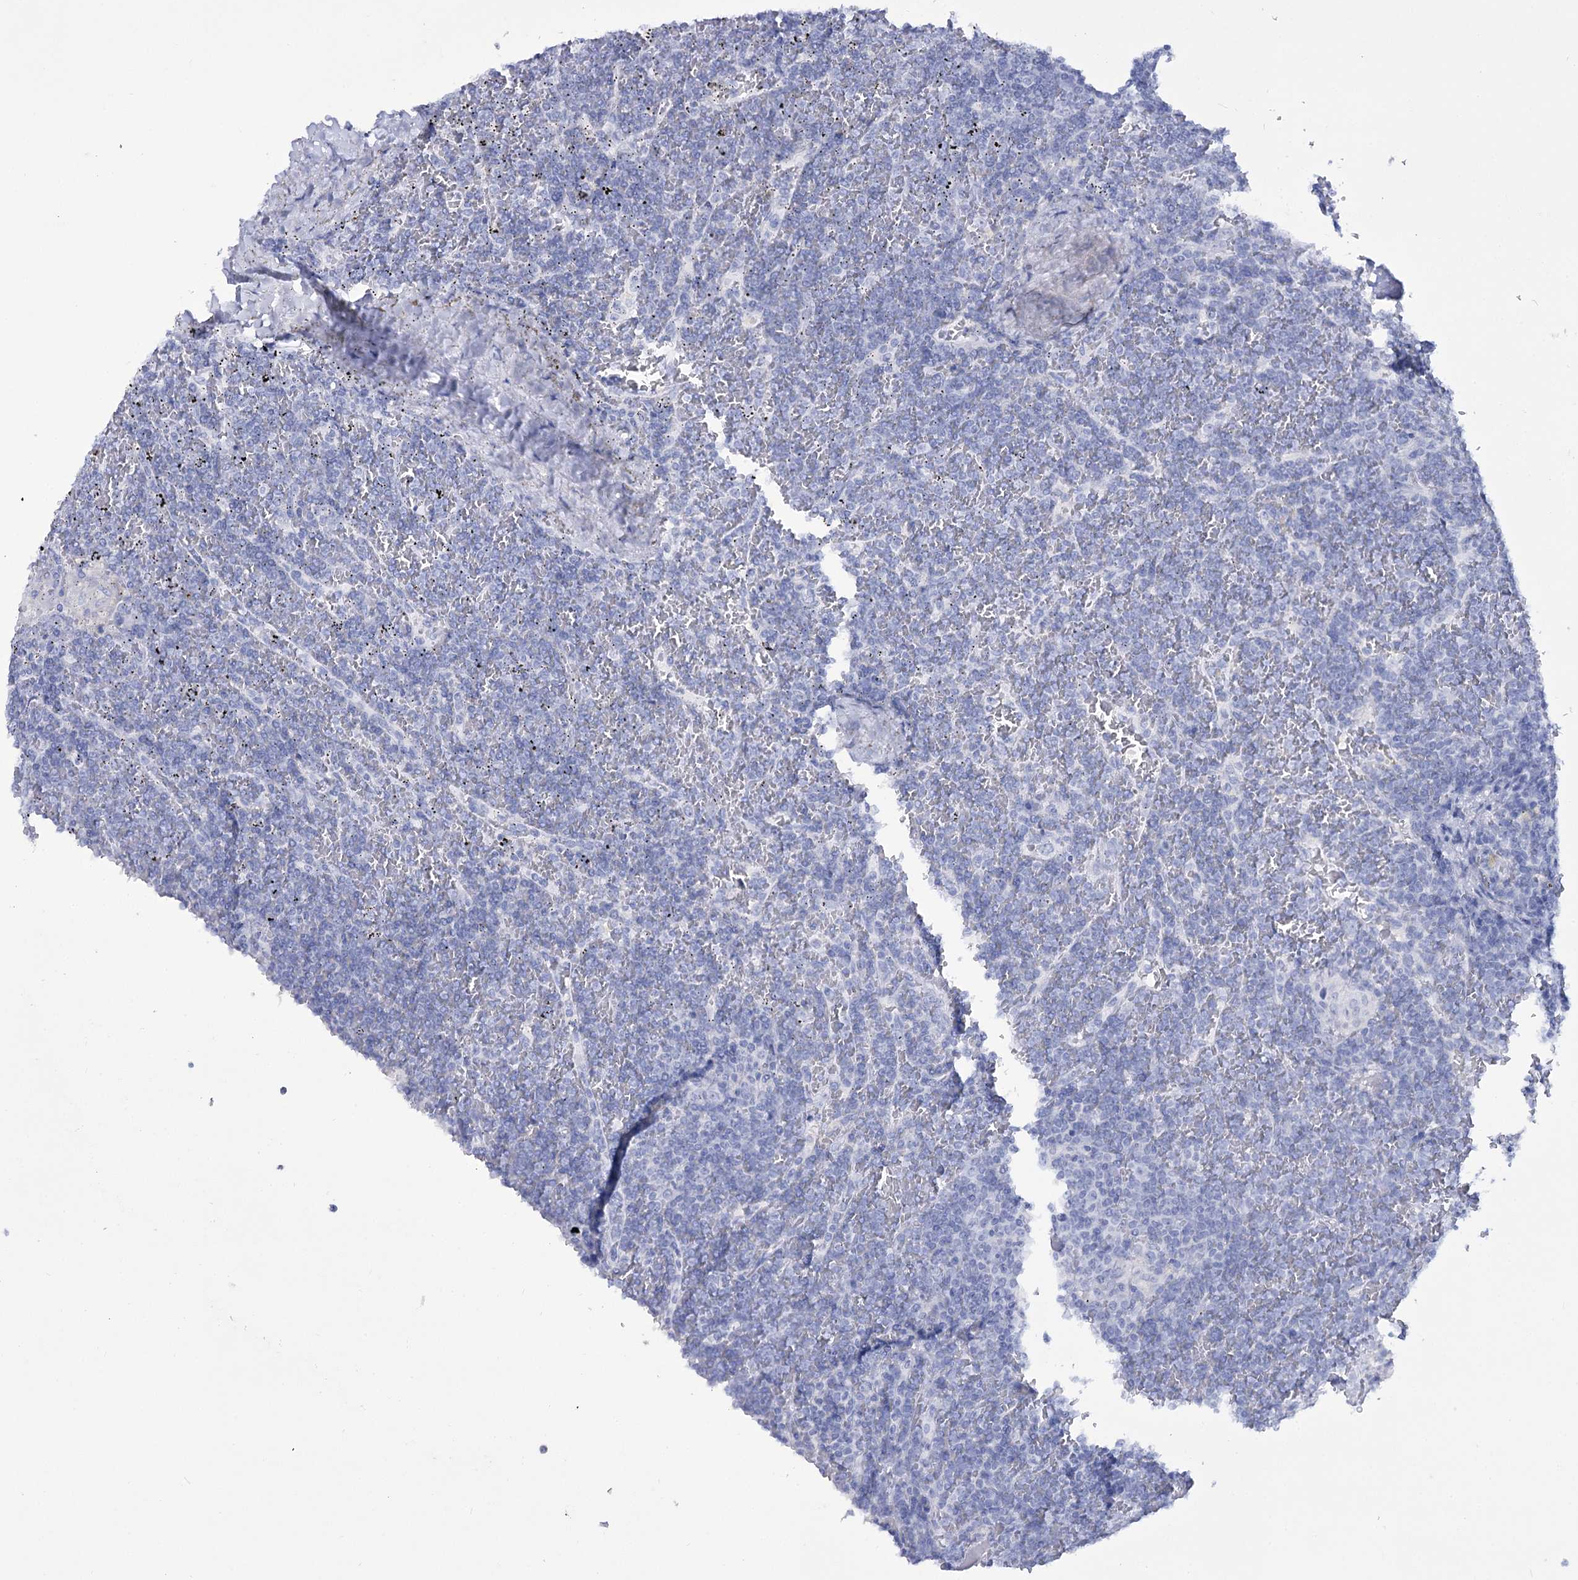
{"staining": {"intensity": "negative", "quantity": "none", "location": "none"}, "tissue": "lymphoma", "cell_type": "Tumor cells", "image_type": "cancer", "snomed": [{"axis": "morphology", "description": "Malignant lymphoma, non-Hodgkin's type, Low grade"}, {"axis": "topography", "description": "Spleen"}], "caption": "This micrograph is of lymphoma stained with immunohistochemistry (IHC) to label a protein in brown with the nuclei are counter-stained blue. There is no staining in tumor cells.", "gene": "RNF186", "patient": {"sex": "female", "age": 19}}